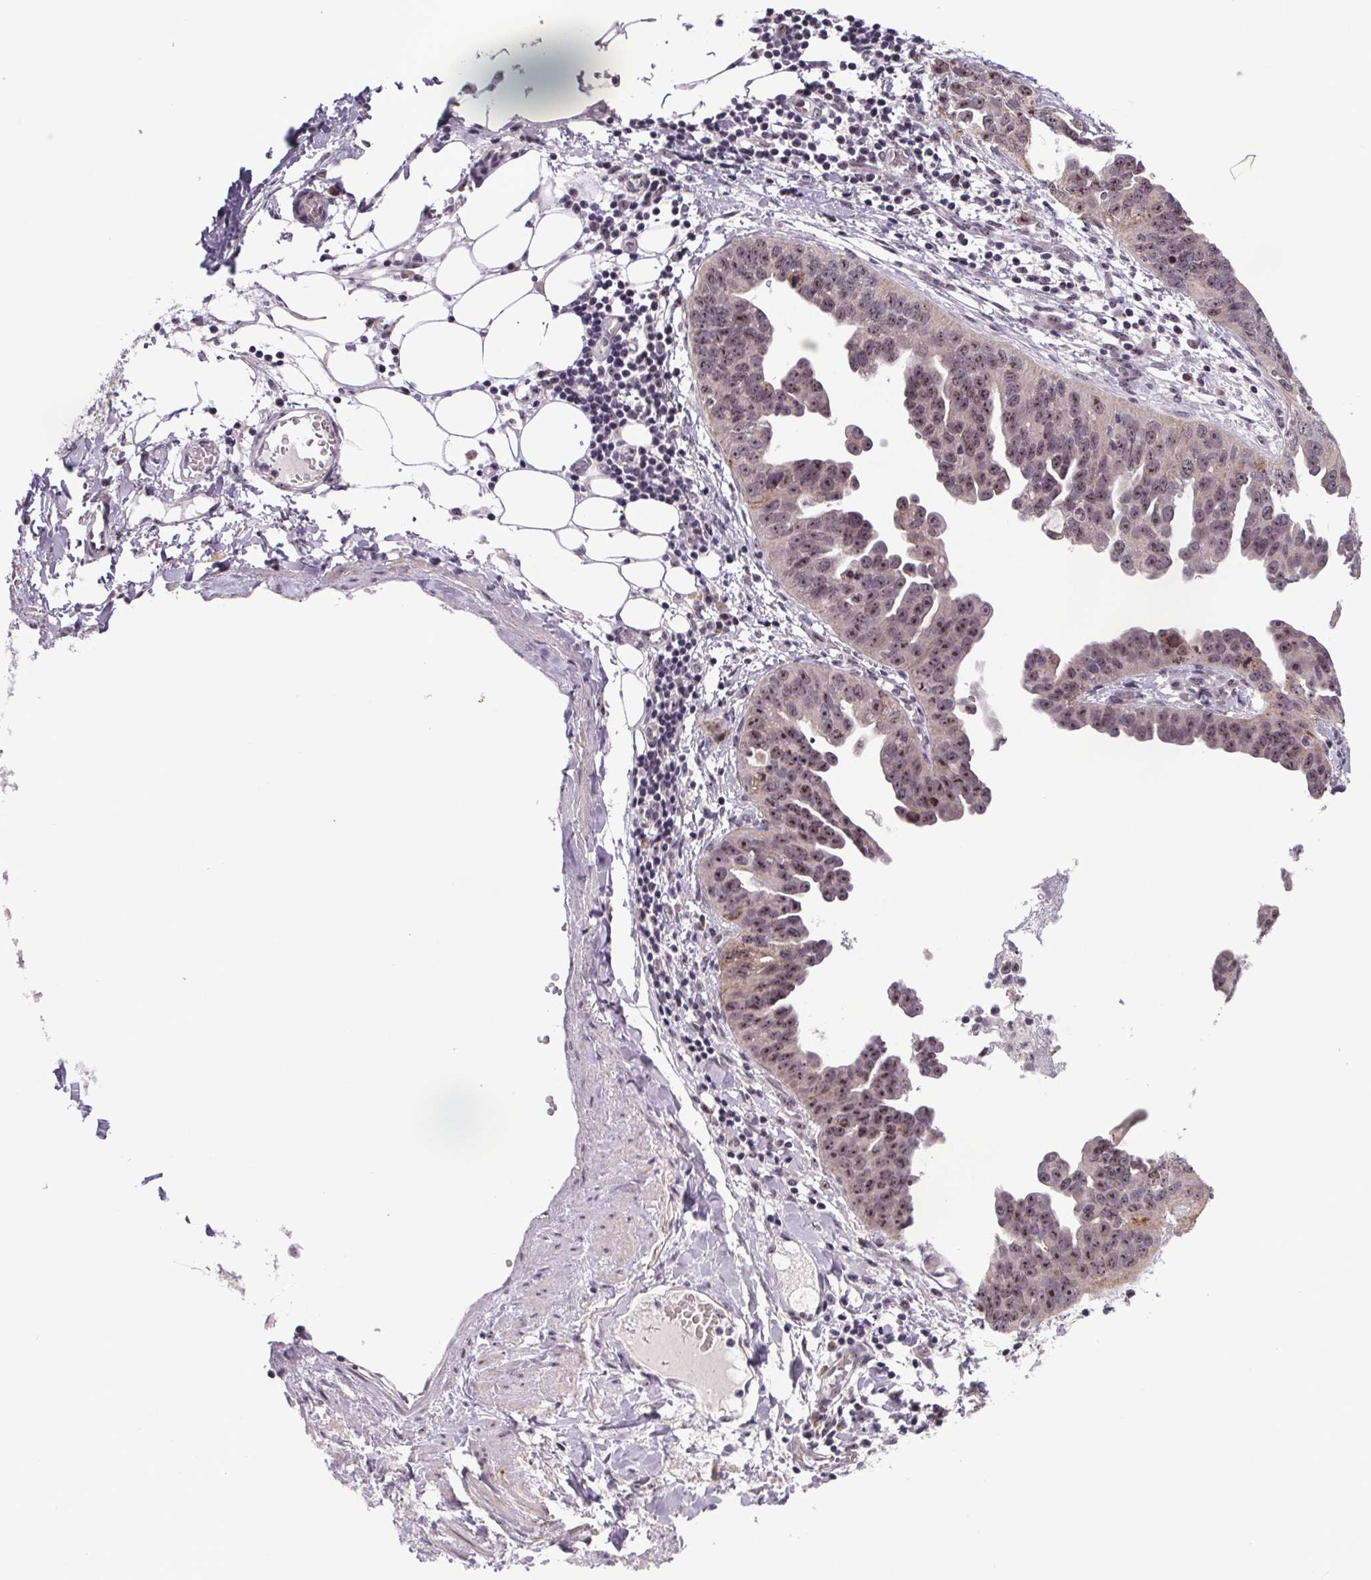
{"staining": {"intensity": "weak", "quantity": "25%-75%", "location": "nuclear"}, "tissue": "ovarian cancer", "cell_type": "Tumor cells", "image_type": "cancer", "snomed": [{"axis": "morphology", "description": "Cystadenocarcinoma, serous, NOS"}, {"axis": "topography", "description": "Ovary"}], "caption": "Protein staining exhibits weak nuclear staining in approximately 25%-75% of tumor cells in serous cystadenocarcinoma (ovarian).", "gene": "ATMIN", "patient": {"sex": "female", "age": 75}}